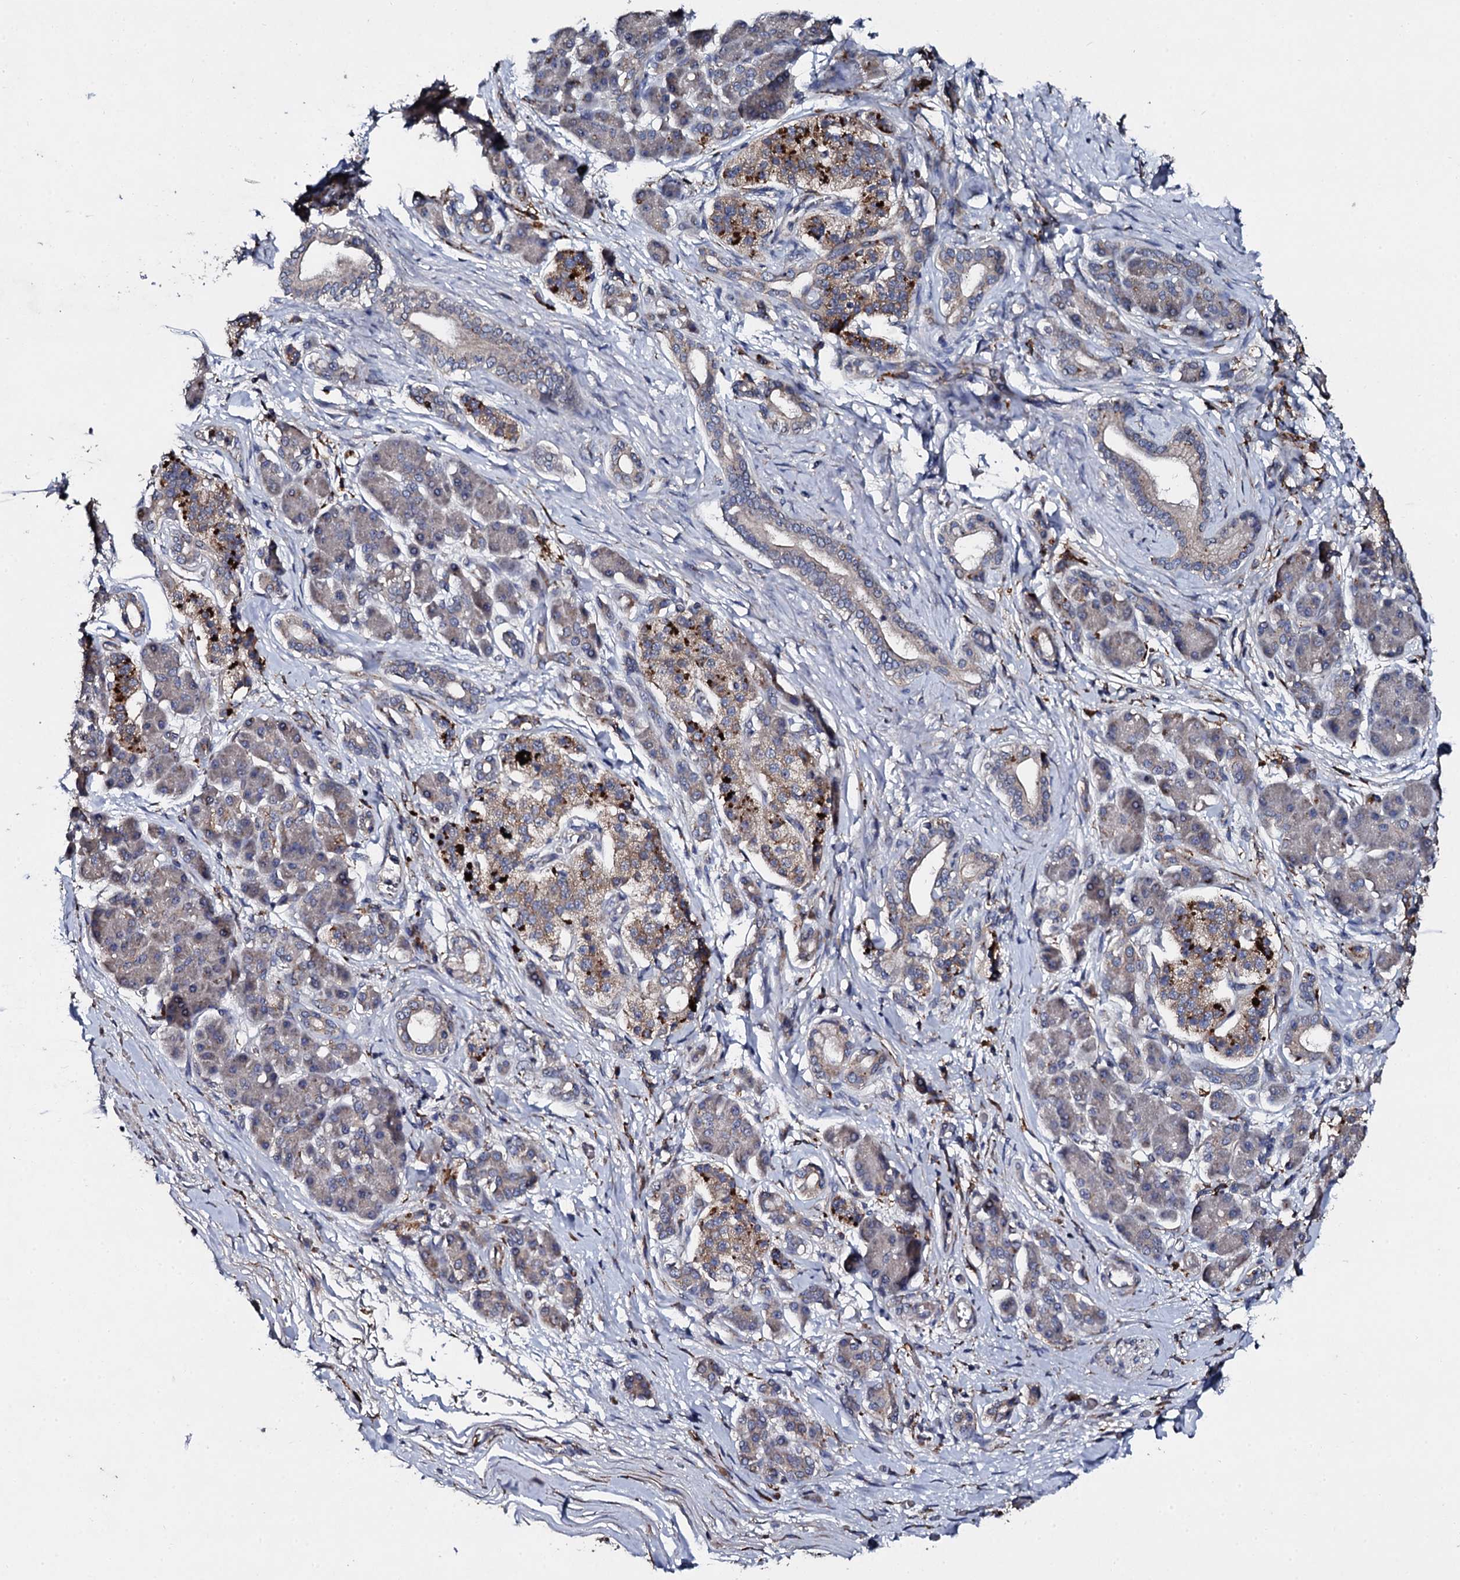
{"staining": {"intensity": "negative", "quantity": "none", "location": "none"}, "tissue": "pancreatic cancer", "cell_type": "Tumor cells", "image_type": "cancer", "snomed": [{"axis": "morphology", "description": "Adenocarcinoma, NOS"}, {"axis": "topography", "description": "Pancreas"}], "caption": "Immunohistochemistry histopathology image of neoplastic tissue: pancreatic adenocarcinoma stained with DAB (3,3'-diaminobenzidine) exhibits no significant protein expression in tumor cells.", "gene": "LRRC28", "patient": {"sex": "female", "age": 61}}